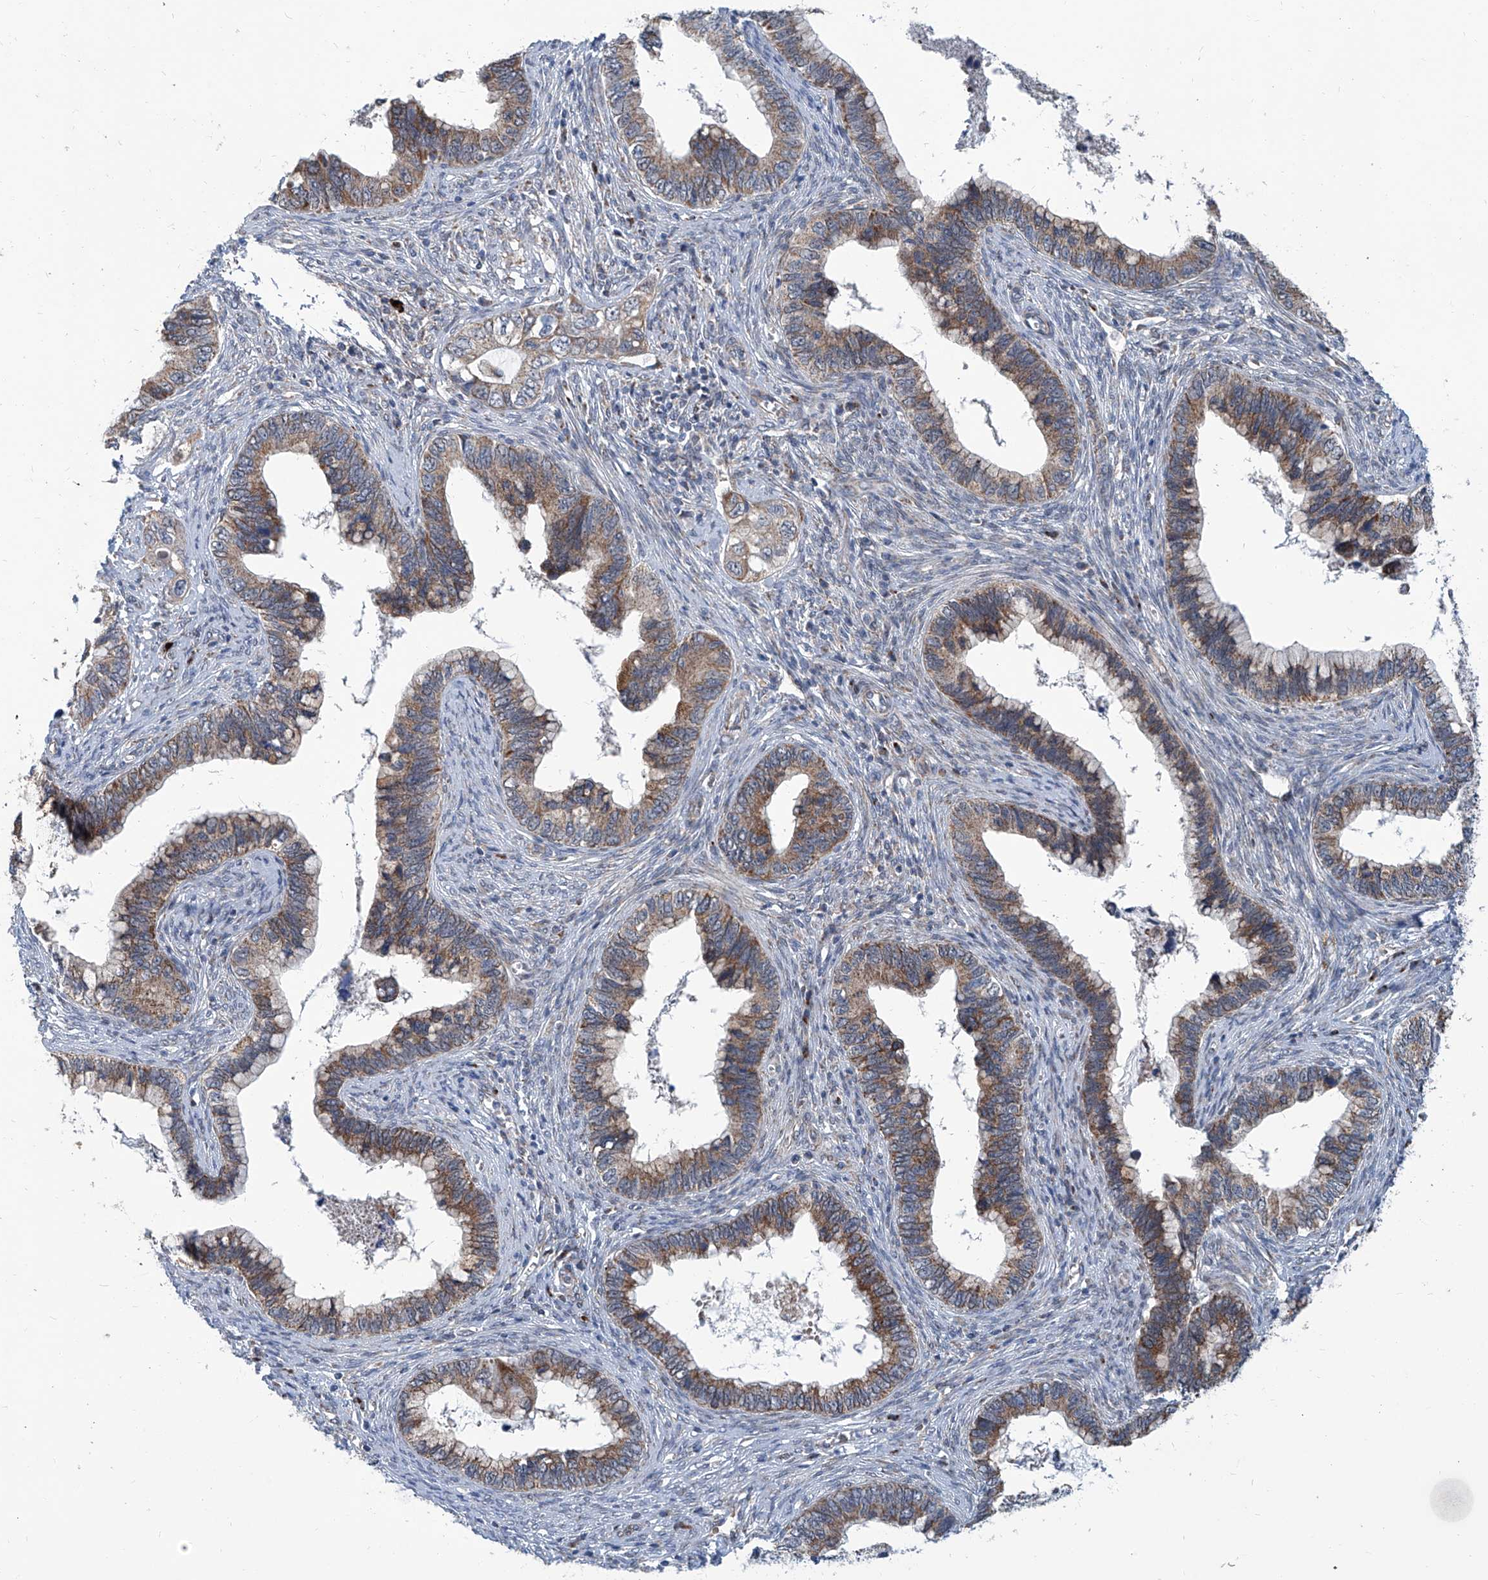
{"staining": {"intensity": "moderate", "quantity": ">75%", "location": "cytoplasmic/membranous"}, "tissue": "cervical cancer", "cell_type": "Tumor cells", "image_type": "cancer", "snomed": [{"axis": "morphology", "description": "Adenocarcinoma, NOS"}, {"axis": "topography", "description": "Cervix"}], "caption": "Cervical adenocarcinoma was stained to show a protein in brown. There is medium levels of moderate cytoplasmic/membranous staining in approximately >75% of tumor cells.", "gene": "USP48", "patient": {"sex": "female", "age": 44}}